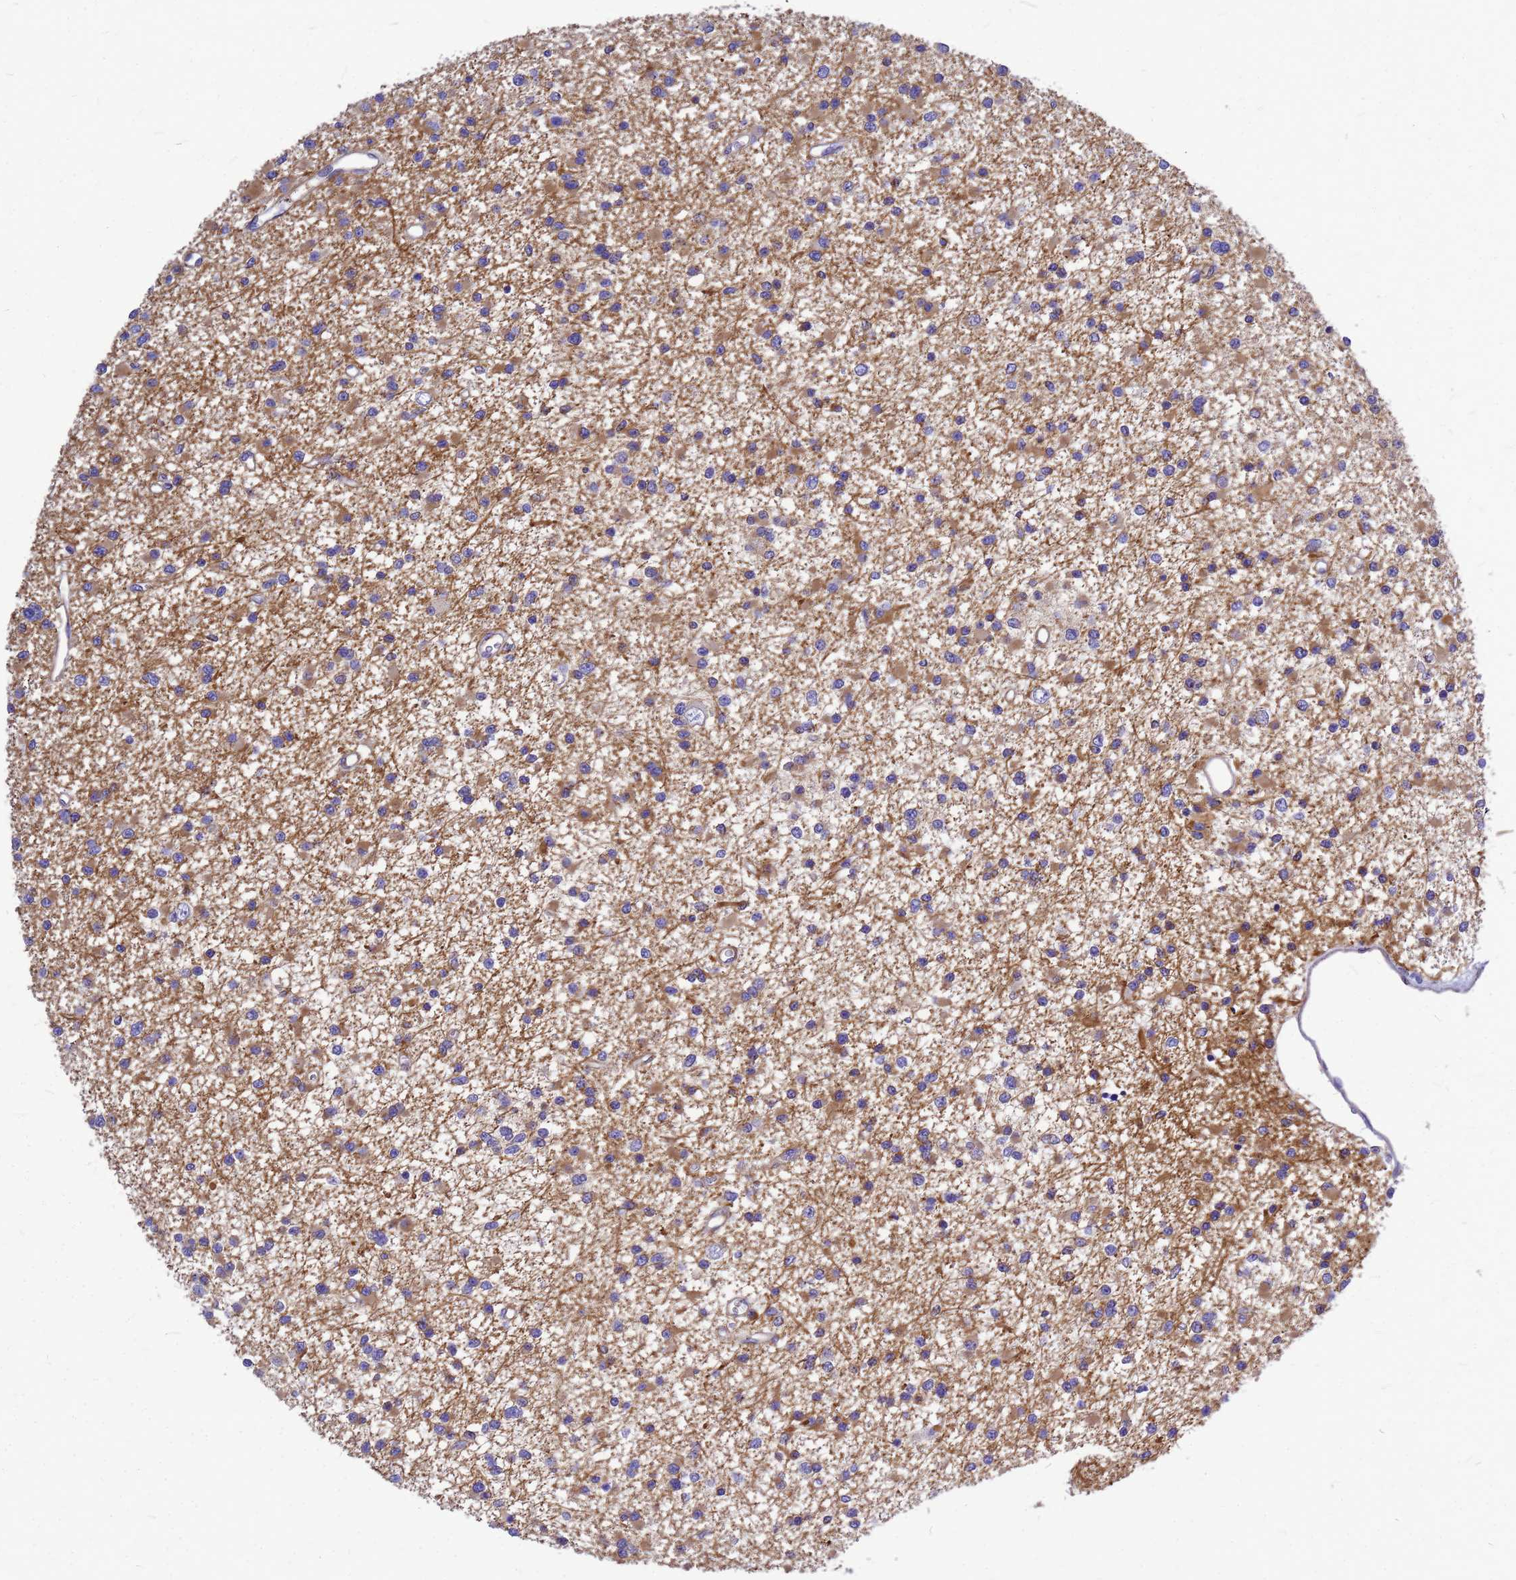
{"staining": {"intensity": "moderate", "quantity": "<25%", "location": "cytoplasmic/membranous"}, "tissue": "glioma", "cell_type": "Tumor cells", "image_type": "cancer", "snomed": [{"axis": "morphology", "description": "Glioma, malignant, Low grade"}, {"axis": "topography", "description": "Brain"}], "caption": "DAB immunohistochemical staining of human glioma demonstrates moderate cytoplasmic/membranous protein staining in approximately <25% of tumor cells. (DAB (3,3'-diaminobenzidine) IHC, brown staining for protein, blue staining for nuclei).", "gene": "FBXW5", "patient": {"sex": "female", "age": 22}}